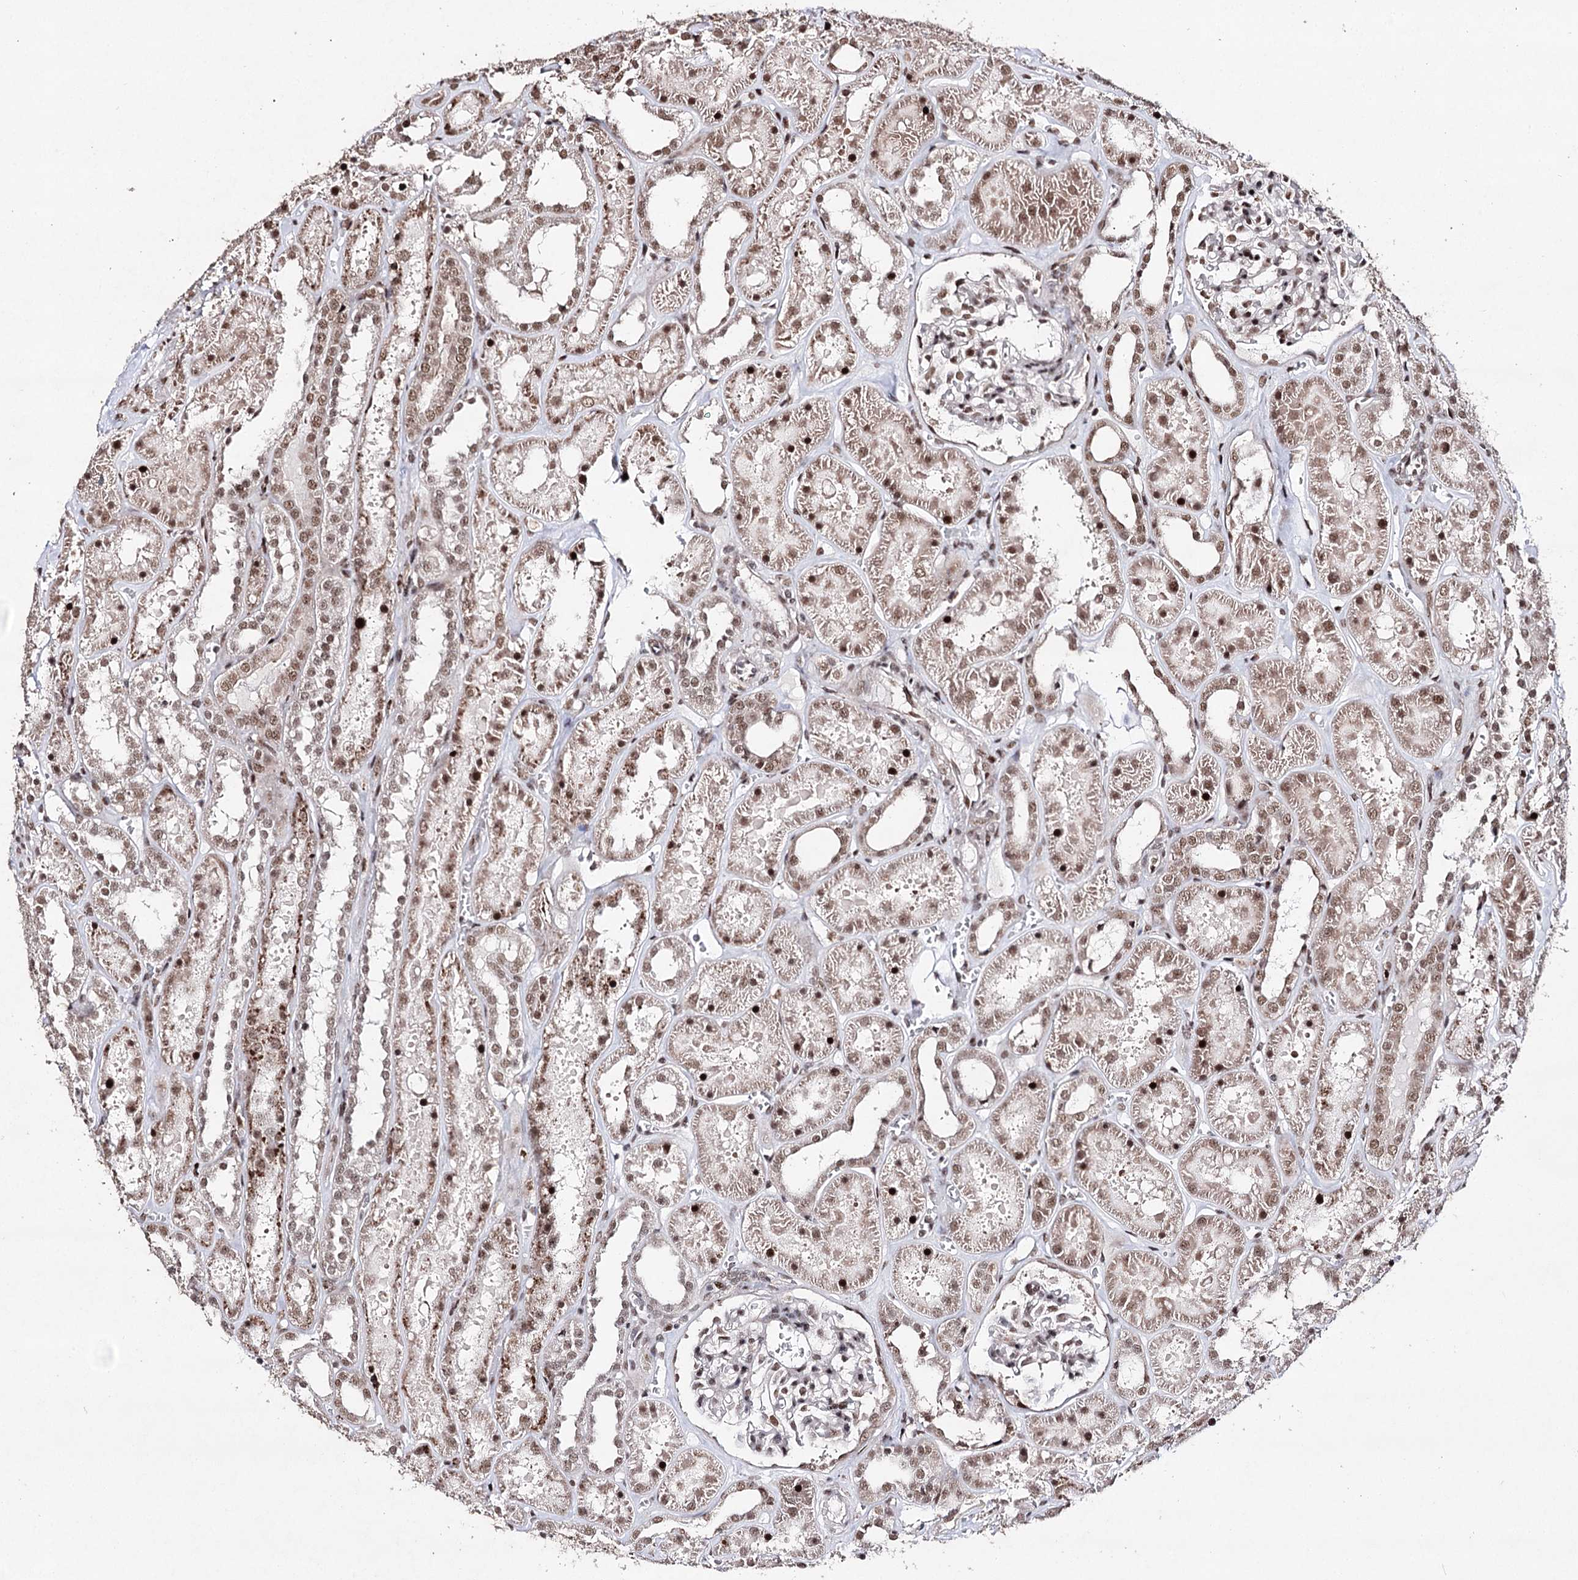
{"staining": {"intensity": "strong", "quantity": ">75%", "location": "nuclear"}, "tissue": "kidney", "cell_type": "Cells in glomeruli", "image_type": "normal", "snomed": [{"axis": "morphology", "description": "Normal tissue, NOS"}, {"axis": "topography", "description": "Kidney"}], "caption": "IHC micrograph of normal kidney: human kidney stained using IHC exhibits high levels of strong protein expression localized specifically in the nuclear of cells in glomeruli, appearing as a nuclear brown color.", "gene": "PDCD4", "patient": {"sex": "female", "age": 41}}